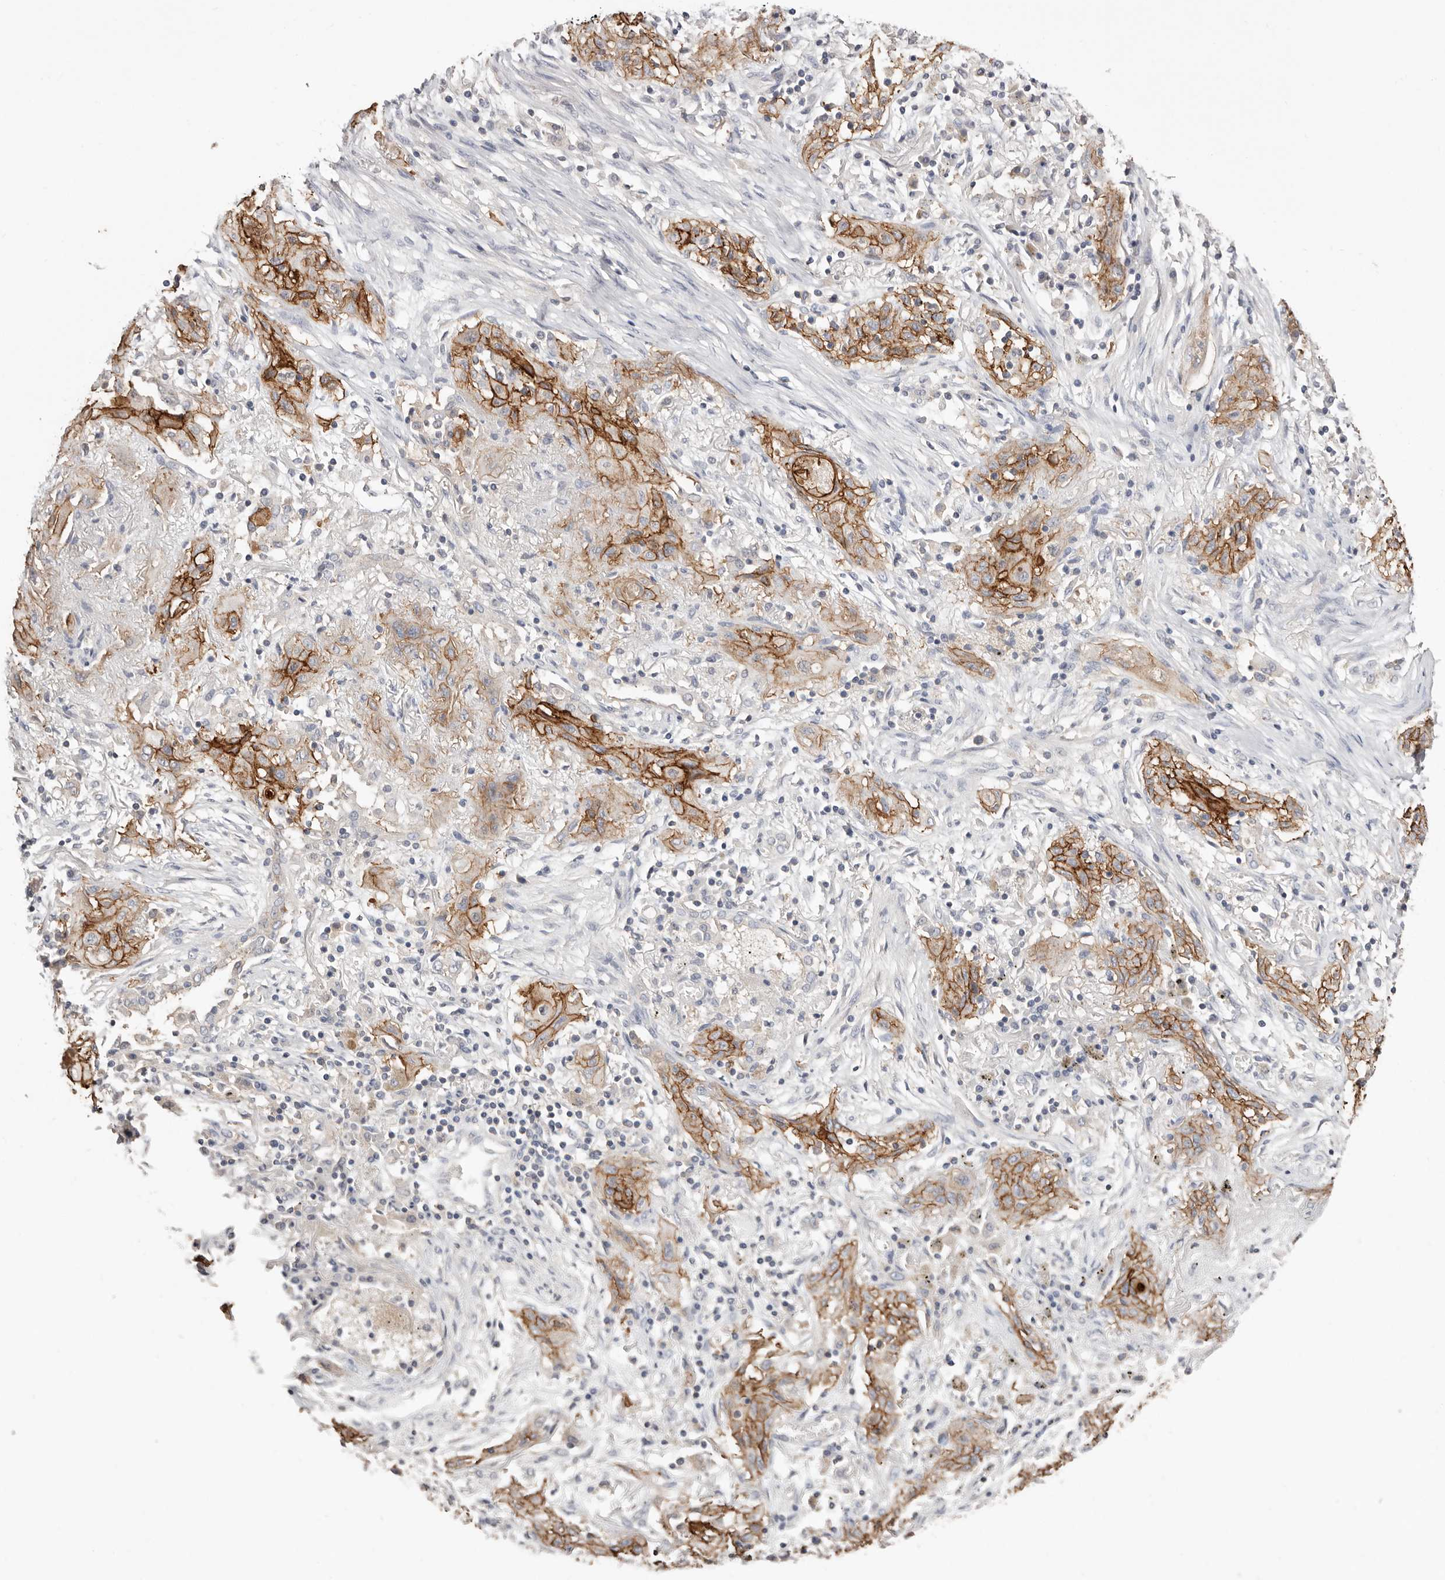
{"staining": {"intensity": "strong", "quantity": "25%-75%", "location": "cytoplasmic/membranous"}, "tissue": "lung cancer", "cell_type": "Tumor cells", "image_type": "cancer", "snomed": [{"axis": "morphology", "description": "Squamous cell carcinoma, NOS"}, {"axis": "topography", "description": "Lung"}], "caption": "This micrograph reveals immunohistochemistry staining of lung cancer, with high strong cytoplasmic/membranous positivity in about 25%-75% of tumor cells.", "gene": "S100A14", "patient": {"sex": "female", "age": 47}}